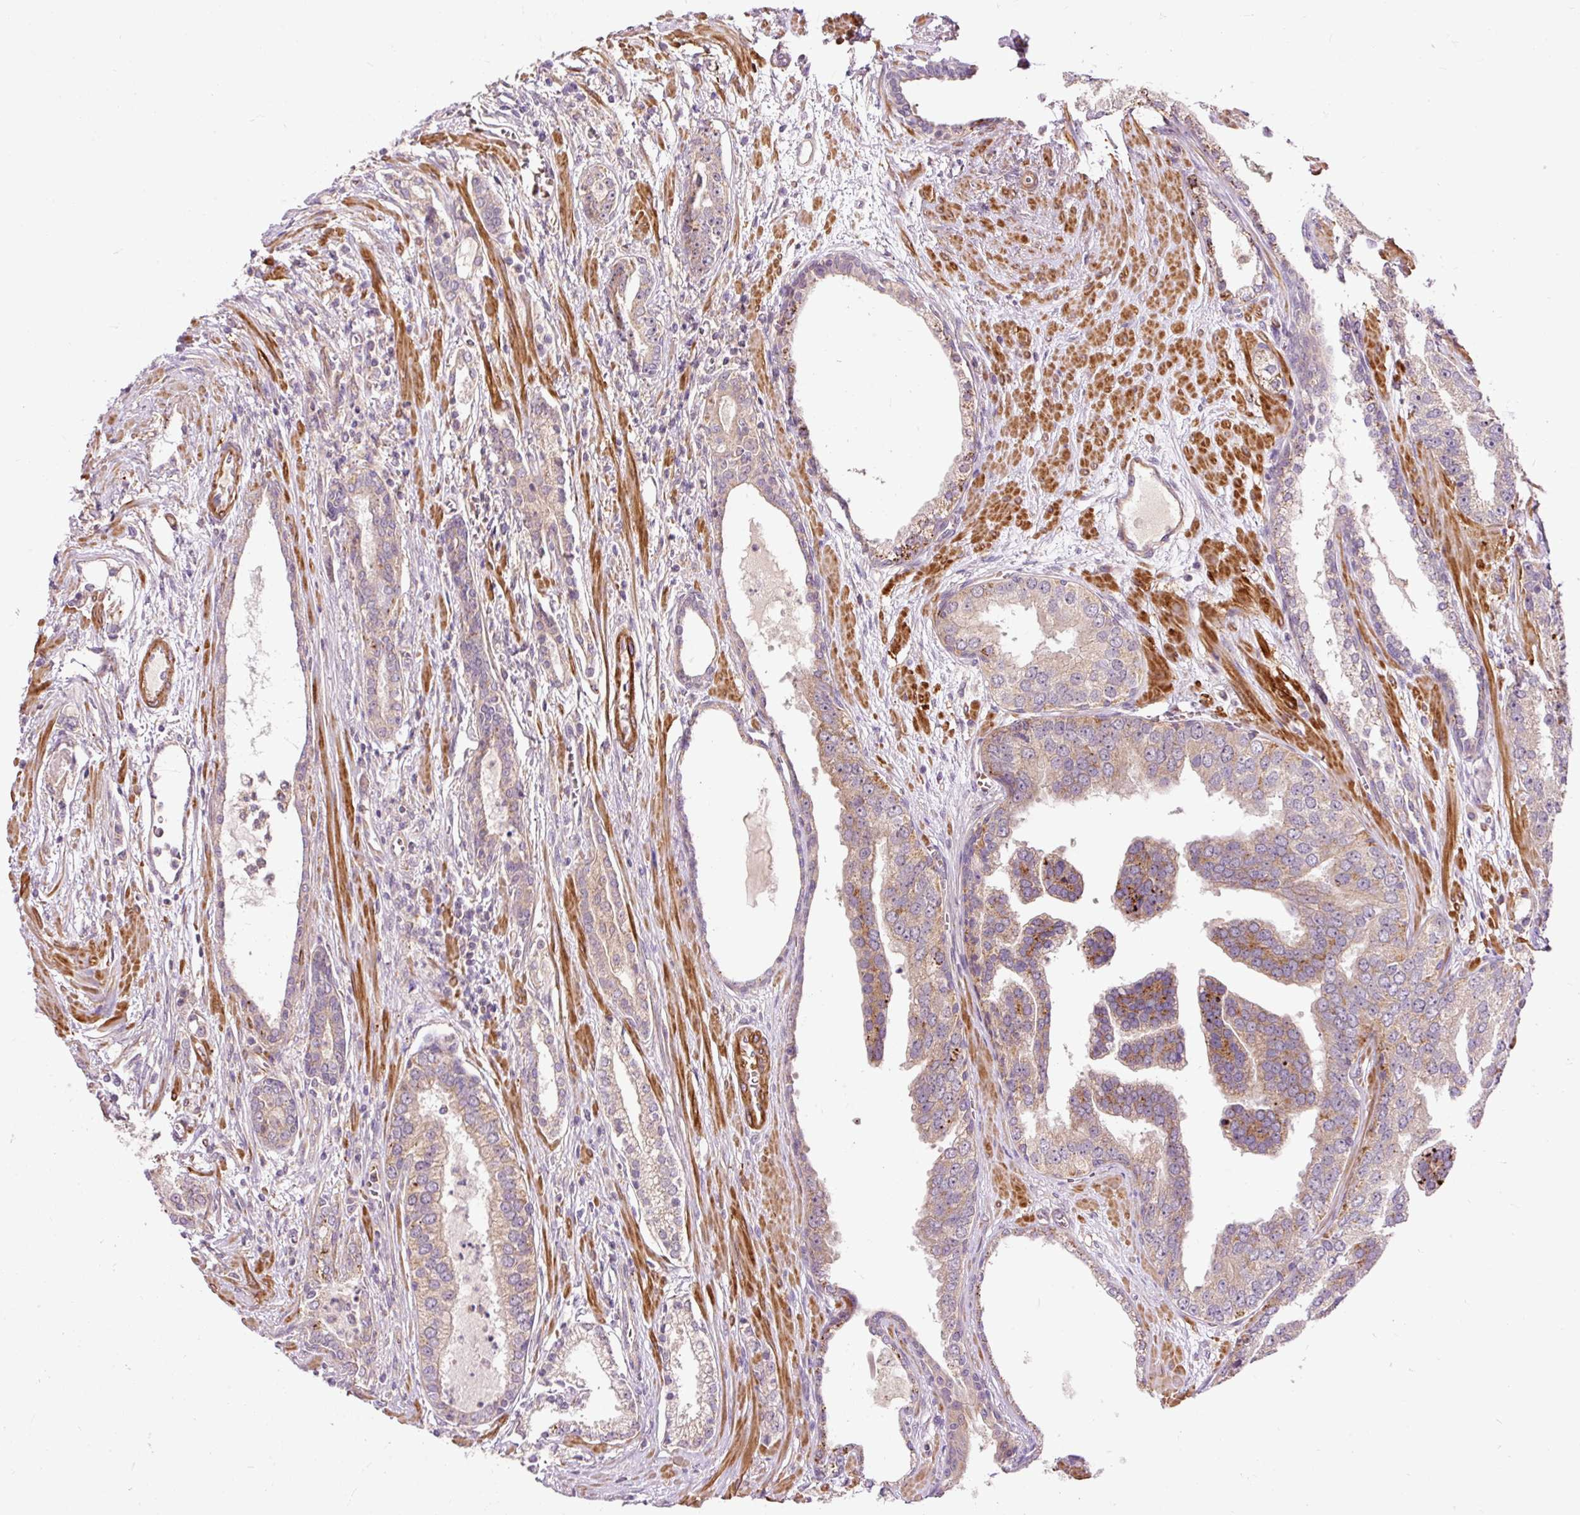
{"staining": {"intensity": "weak", "quantity": ">75%", "location": "cytoplasmic/membranous"}, "tissue": "prostate cancer", "cell_type": "Tumor cells", "image_type": "cancer", "snomed": [{"axis": "morphology", "description": "Adenocarcinoma, High grade"}, {"axis": "topography", "description": "Prostate"}], "caption": "Brown immunohistochemical staining in prostate cancer demonstrates weak cytoplasmic/membranous positivity in approximately >75% of tumor cells.", "gene": "RIPOR3", "patient": {"sex": "male", "age": 71}}